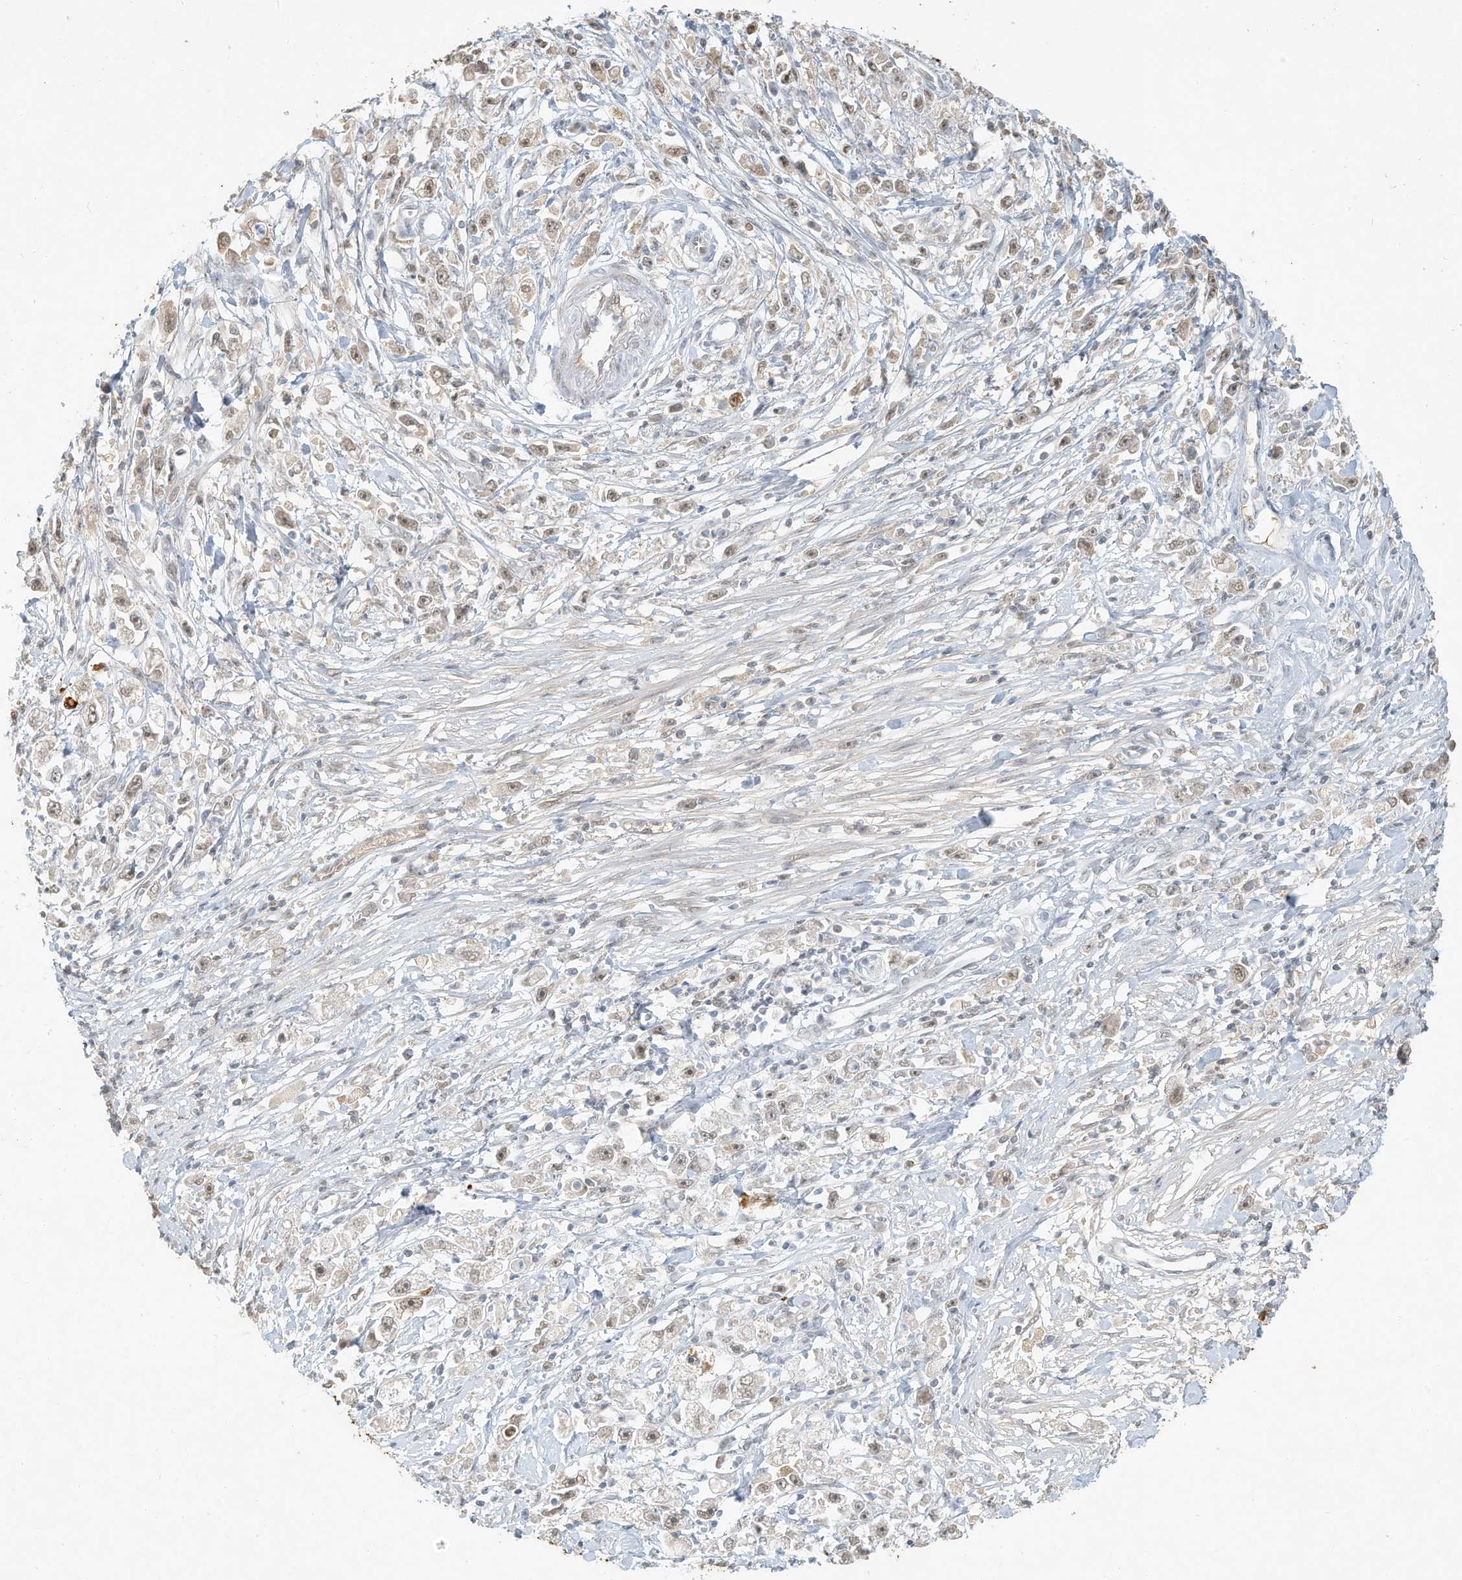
{"staining": {"intensity": "weak", "quantity": ">75%", "location": "nuclear"}, "tissue": "stomach cancer", "cell_type": "Tumor cells", "image_type": "cancer", "snomed": [{"axis": "morphology", "description": "Adenocarcinoma, NOS"}, {"axis": "topography", "description": "Stomach"}], "caption": "Stomach cancer (adenocarcinoma) stained with DAB (3,3'-diaminobenzidine) immunohistochemistry reveals low levels of weak nuclear staining in approximately >75% of tumor cells. The protein is stained brown, and the nuclei are stained in blue (DAB (3,3'-diaminobenzidine) IHC with brightfield microscopy, high magnification).", "gene": "PGC", "patient": {"sex": "female", "age": 59}}